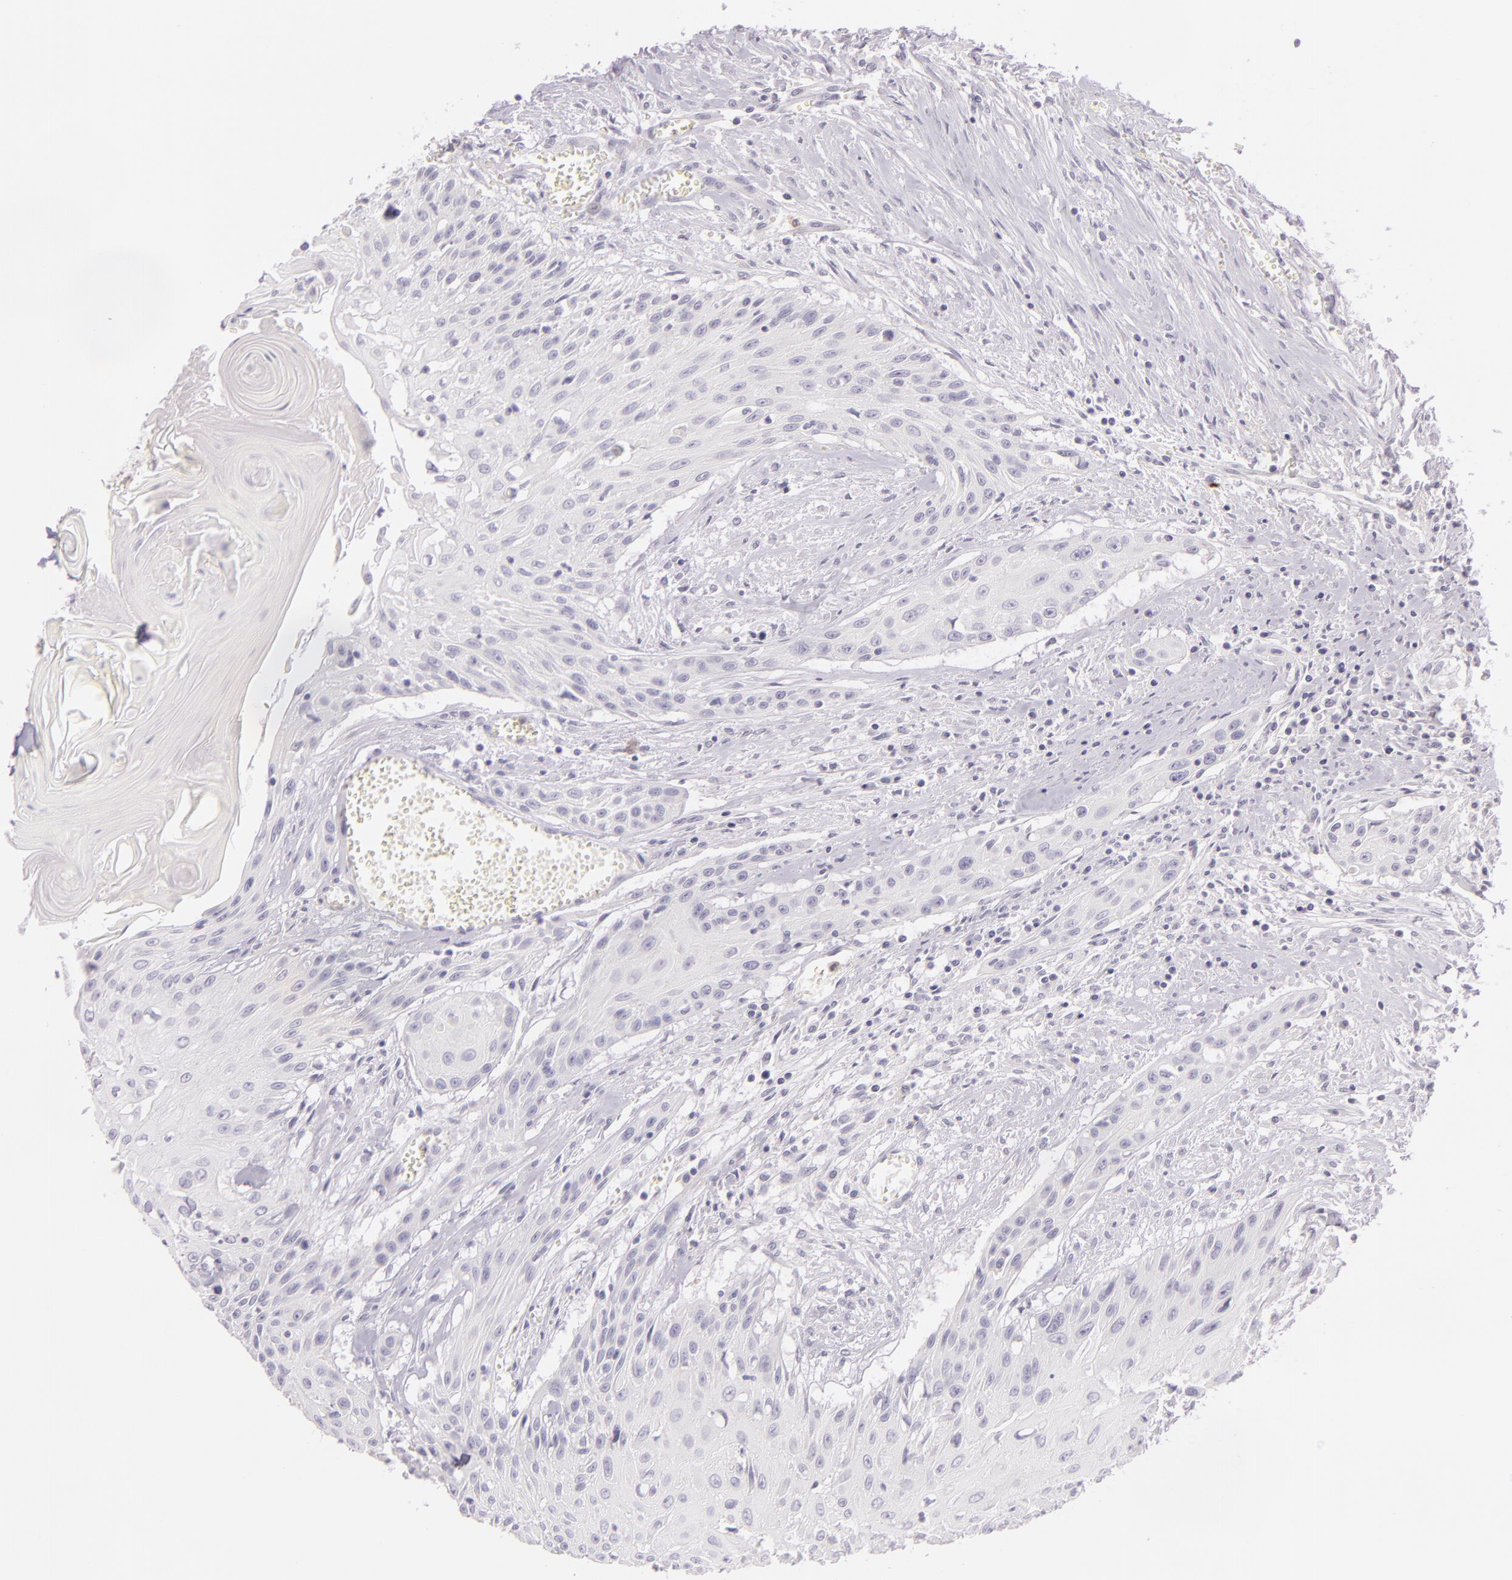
{"staining": {"intensity": "negative", "quantity": "none", "location": "none"}, "tissue": "head and neck cancer", "cell_type": "Tumor cells", "image_type": "cancer", "snomed": [{"axis": "morphology", "description": "Squamous cell carcinoma, NOS"}, {"axis": "morphology", "description": "Squamous cell carcinoma, metastatic, NOS"}, {"axis": "topography", "description": "Lymph node"}, {"axis": "topography", "description": "Salivary gland"}, {"axis": "topography", "description": "Head-Neck"}], "caption": "Immunohistochemistry of human head and neck metastatic squamous cell carcinoma displays no expression in tumor cells.", "gene": "CBS", "patient": {"sex": "female", "age": 74}}